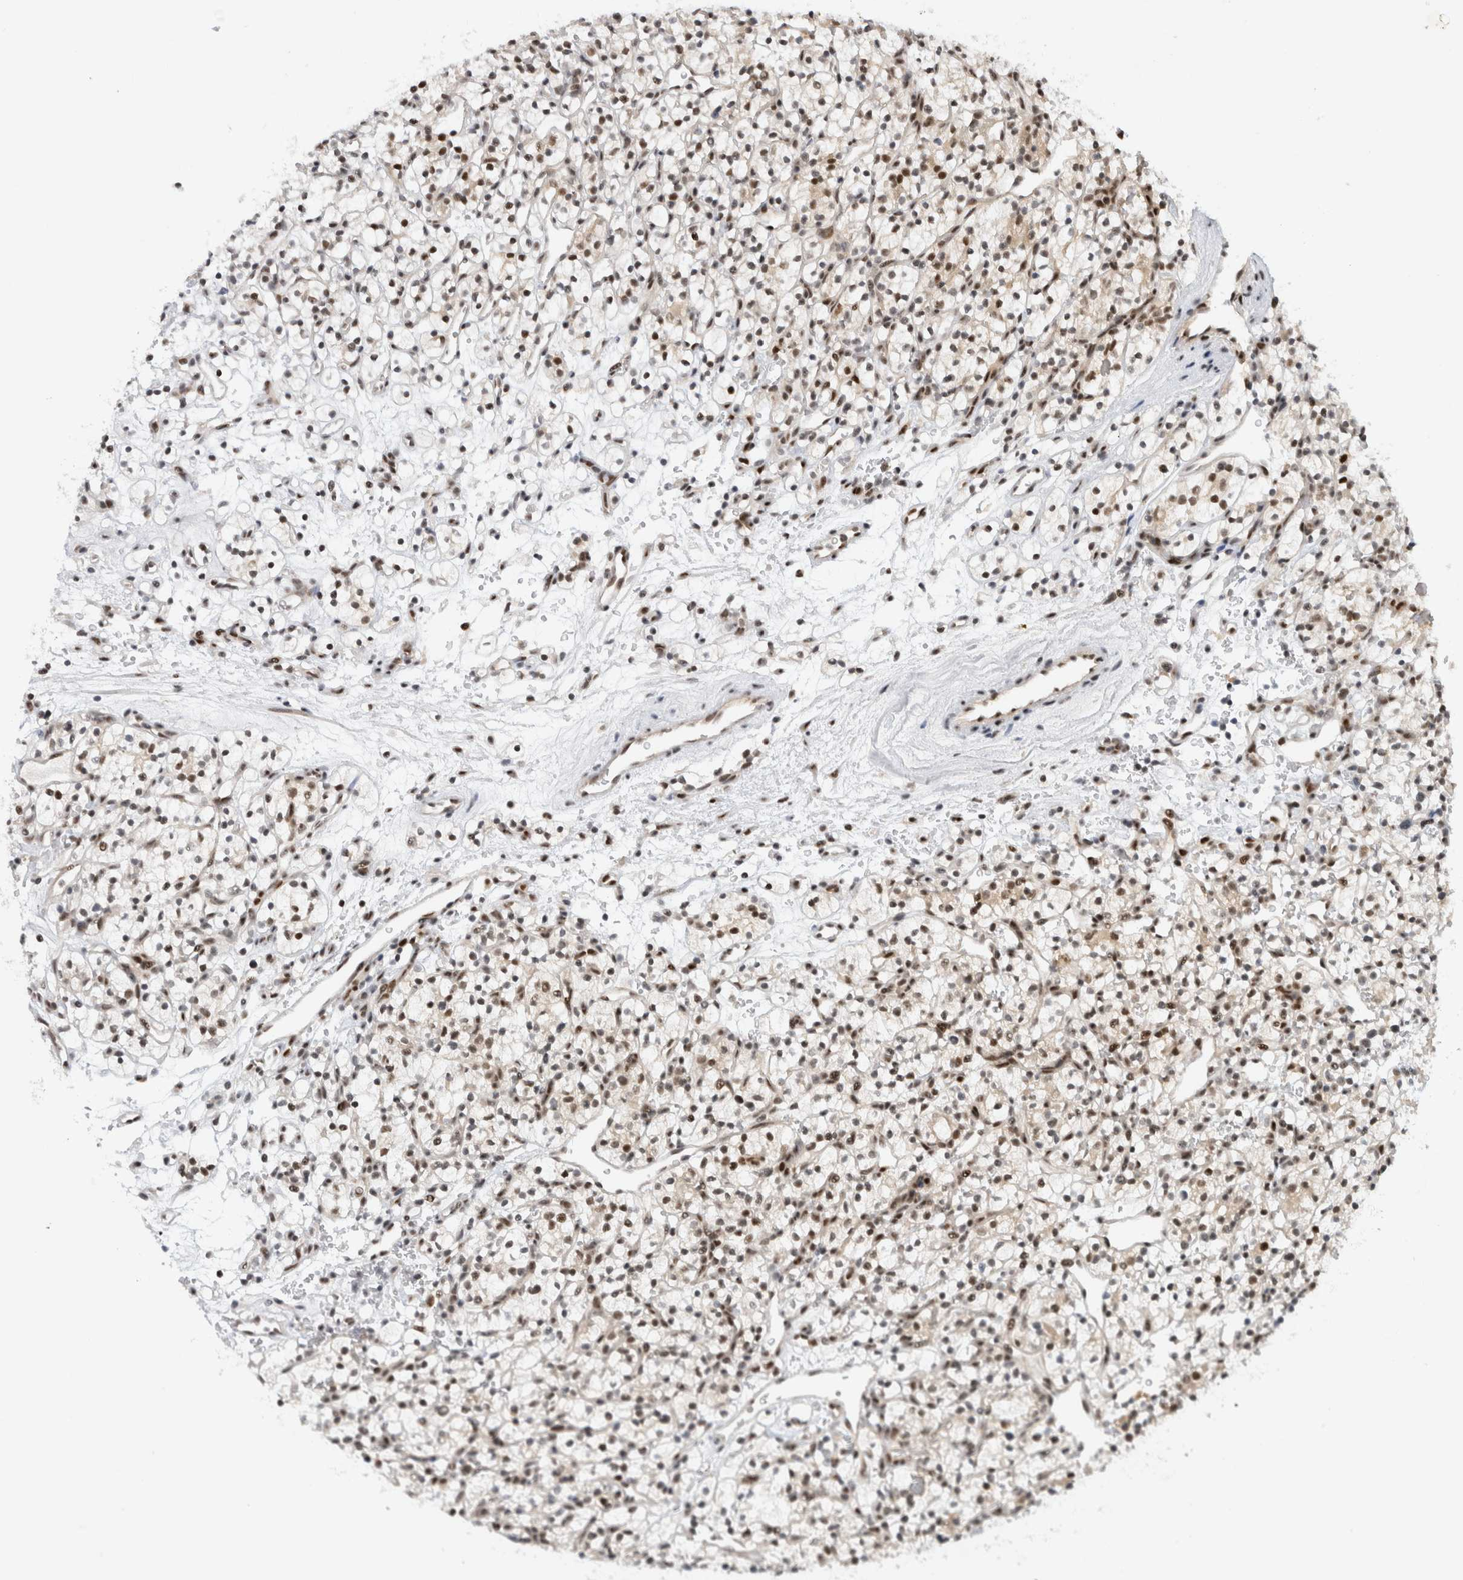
{"staining": {"intensity": "moderate", "quantity": ">75%", "location": "nuclear"}, "tissue": "renal cancer", "cell_type": "Tumor cells", "image_type": "cancer", "snomed": [{"axis": "morphology", "description": "Adenocarcinoma, NOS"}, {"axis": "topography", "description": "Kidney"}], "caption": "A brown stain highlights moderate nuclear staining of a protein in human renal cancer tumor cells.", "gene": "HESX1", "patient": {"sex": "female", "age": 57}}